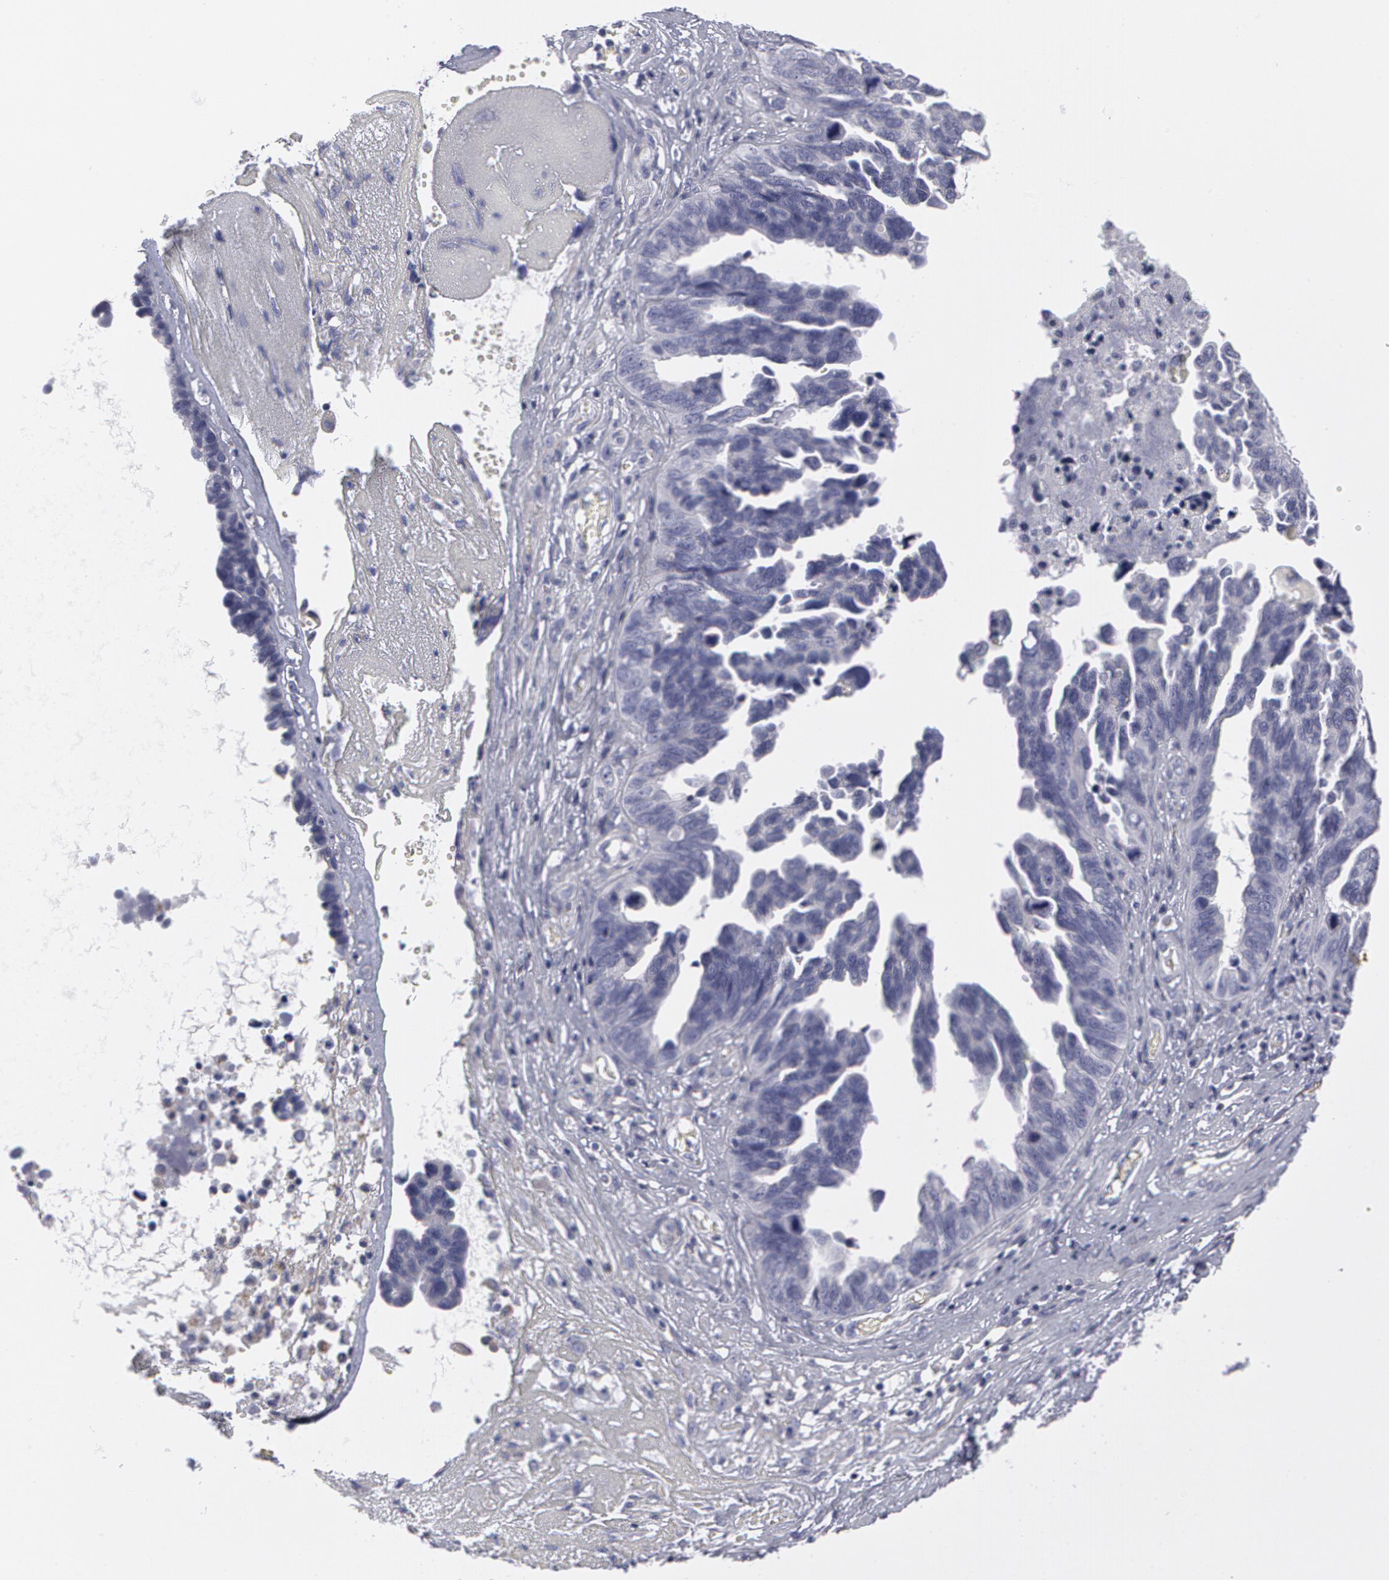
{"staining": {"intensity": "negative", "quantity": "none", "location": "none"}, "tissue": "ovarian cancer", "cell_type": "Tumor cells", "image_type": "cancer", "snomed": [{"axis": "morphology", "description": "Cystadenocarcinoma, serous, NOS"}, {"axis": "topography", "description": "Ovary"}], "caption": "Tumor cells are negative for brown protein staining in ovarian cancer (serous cystadenocarcinoma).", "gene": "SMC1B", "patient": {"sex": "female", "age": 64}}